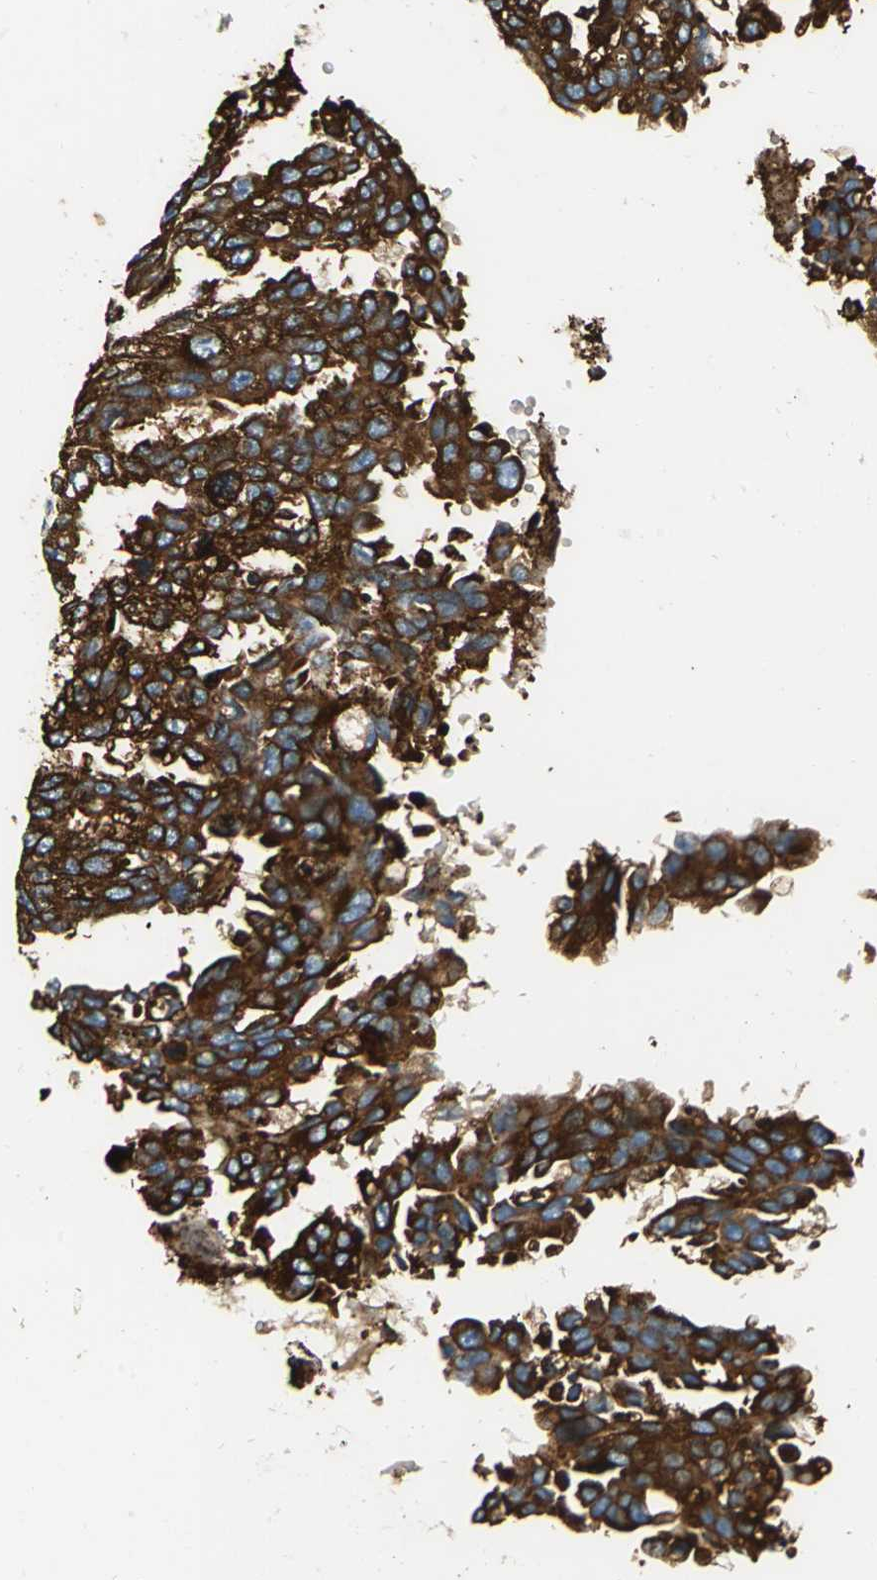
{"staining": {"intensity": "strong", "quantity": ">75%", "location": "cytoplasmic/membranous"}, "tissue": "ovarian cancer", "cell_type": "Tumor cells", "image_type": "cancer", "snomed": [{"axis": "morphology", "description": "Cystadenocarcinoma, serous, NOS"}, {"axis": "topography", "description": "Ovary"}], "caption": "This is an image of immunohistochemistry staining of serous cystadenocarcinoma (ovarian), which shows strong staining in the cytoplasmic/membranous of tumor cells.", "gene": "PDIA4", "patient": {"sex": "female", "age": 58}}